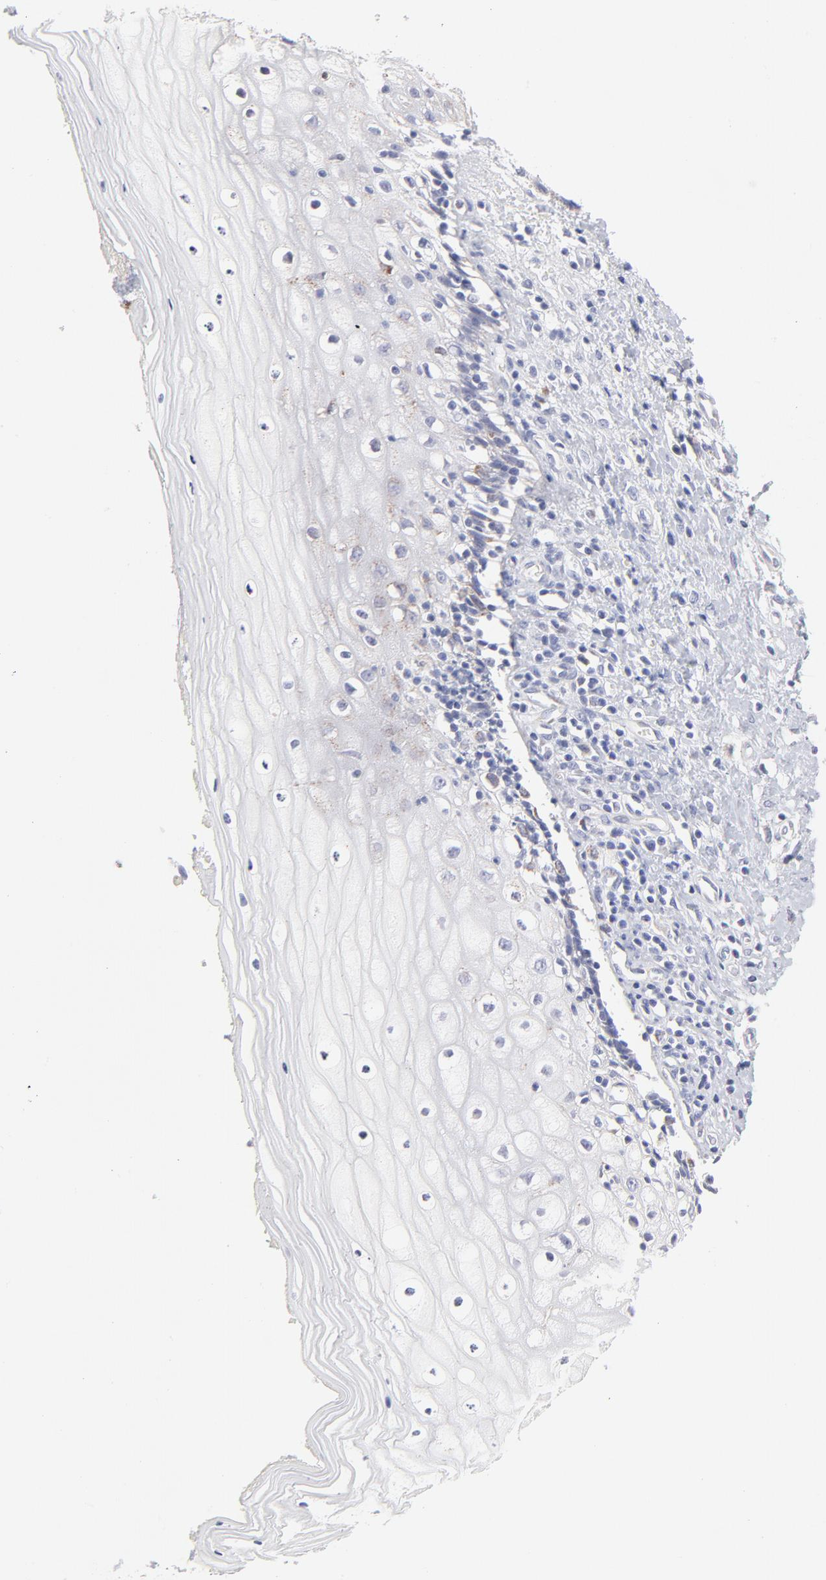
{"staining": {"intensity": "weak", "quantity": "<25%", "location": "cytoplasmic/membranous"}, "tissue": "vagina", "cell_type": "Squamous epithelial cells", "image_type": "normal", "snomed": [{"axis": "morphology", "description": "Normal tissue, NOS"}, {"axis": "topography", "description": "Vagina"}], "caption": "The photomicrograph reveals no significant expression in squamous epithelial cells of vagina. (Immunohistochemistry (ihc), brightfield microscopy, high magnification).", "gene": "TST", "patient": {"sex": "female", "age": 46}}